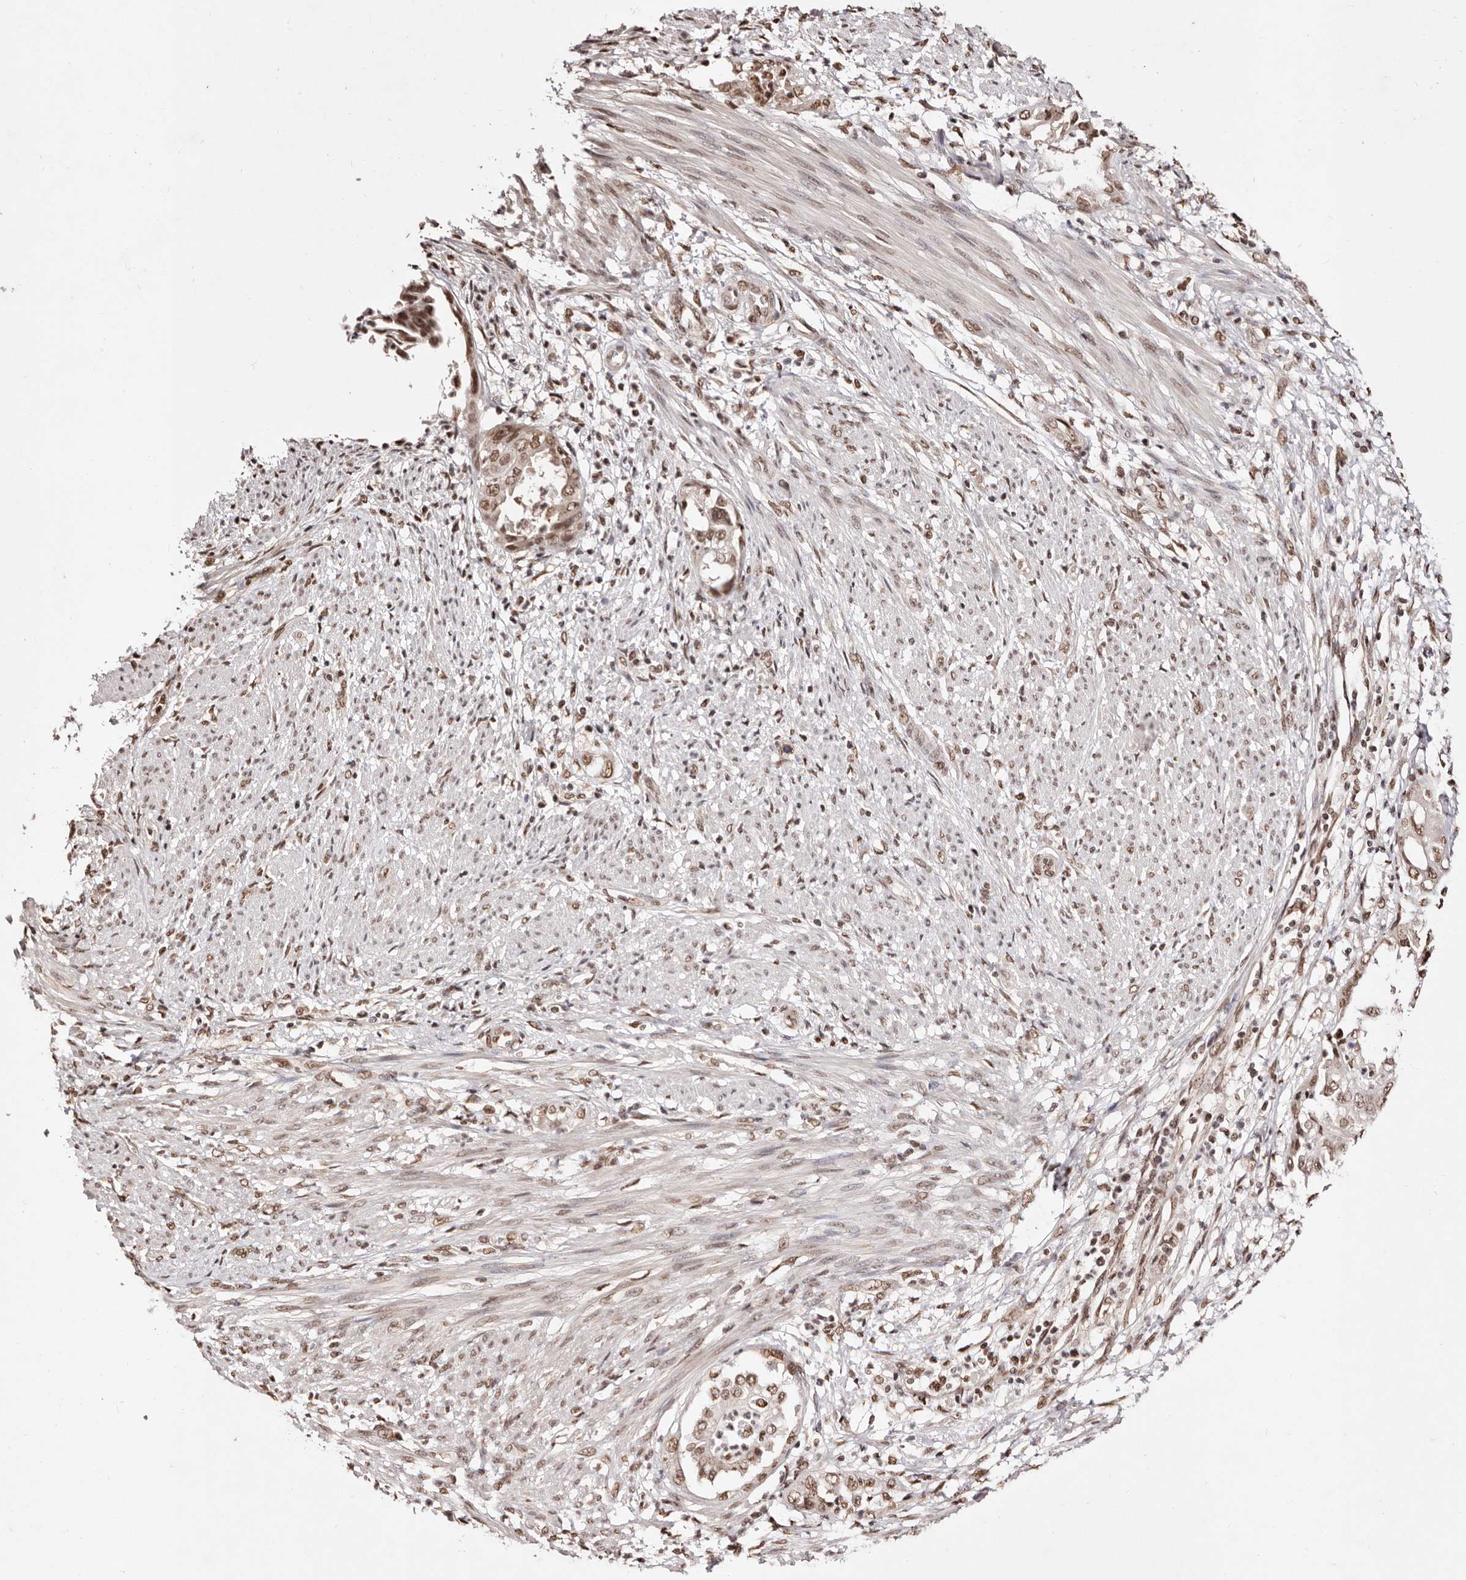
{"staining": {"intensity": "moderate", "quantity": ">75%", "location": "nuclear"}, "tissue": "endometrial cancer", "cell_type": "Tumor cells", "image_type": "cancer", "snomed": [{"axis": "morphology", "description": "Adenocarcinoma, NOS"}, {"axis": "topography", "description": "Endometrium"}], "caption": "Human adenocarcinoma (endometrial) stained with a brown dye shows moderate nuclear positive staining in approximately >75% of tumor cells.", "gene": "BICRAL", "patient": {"sex": "female", "age": 85}}